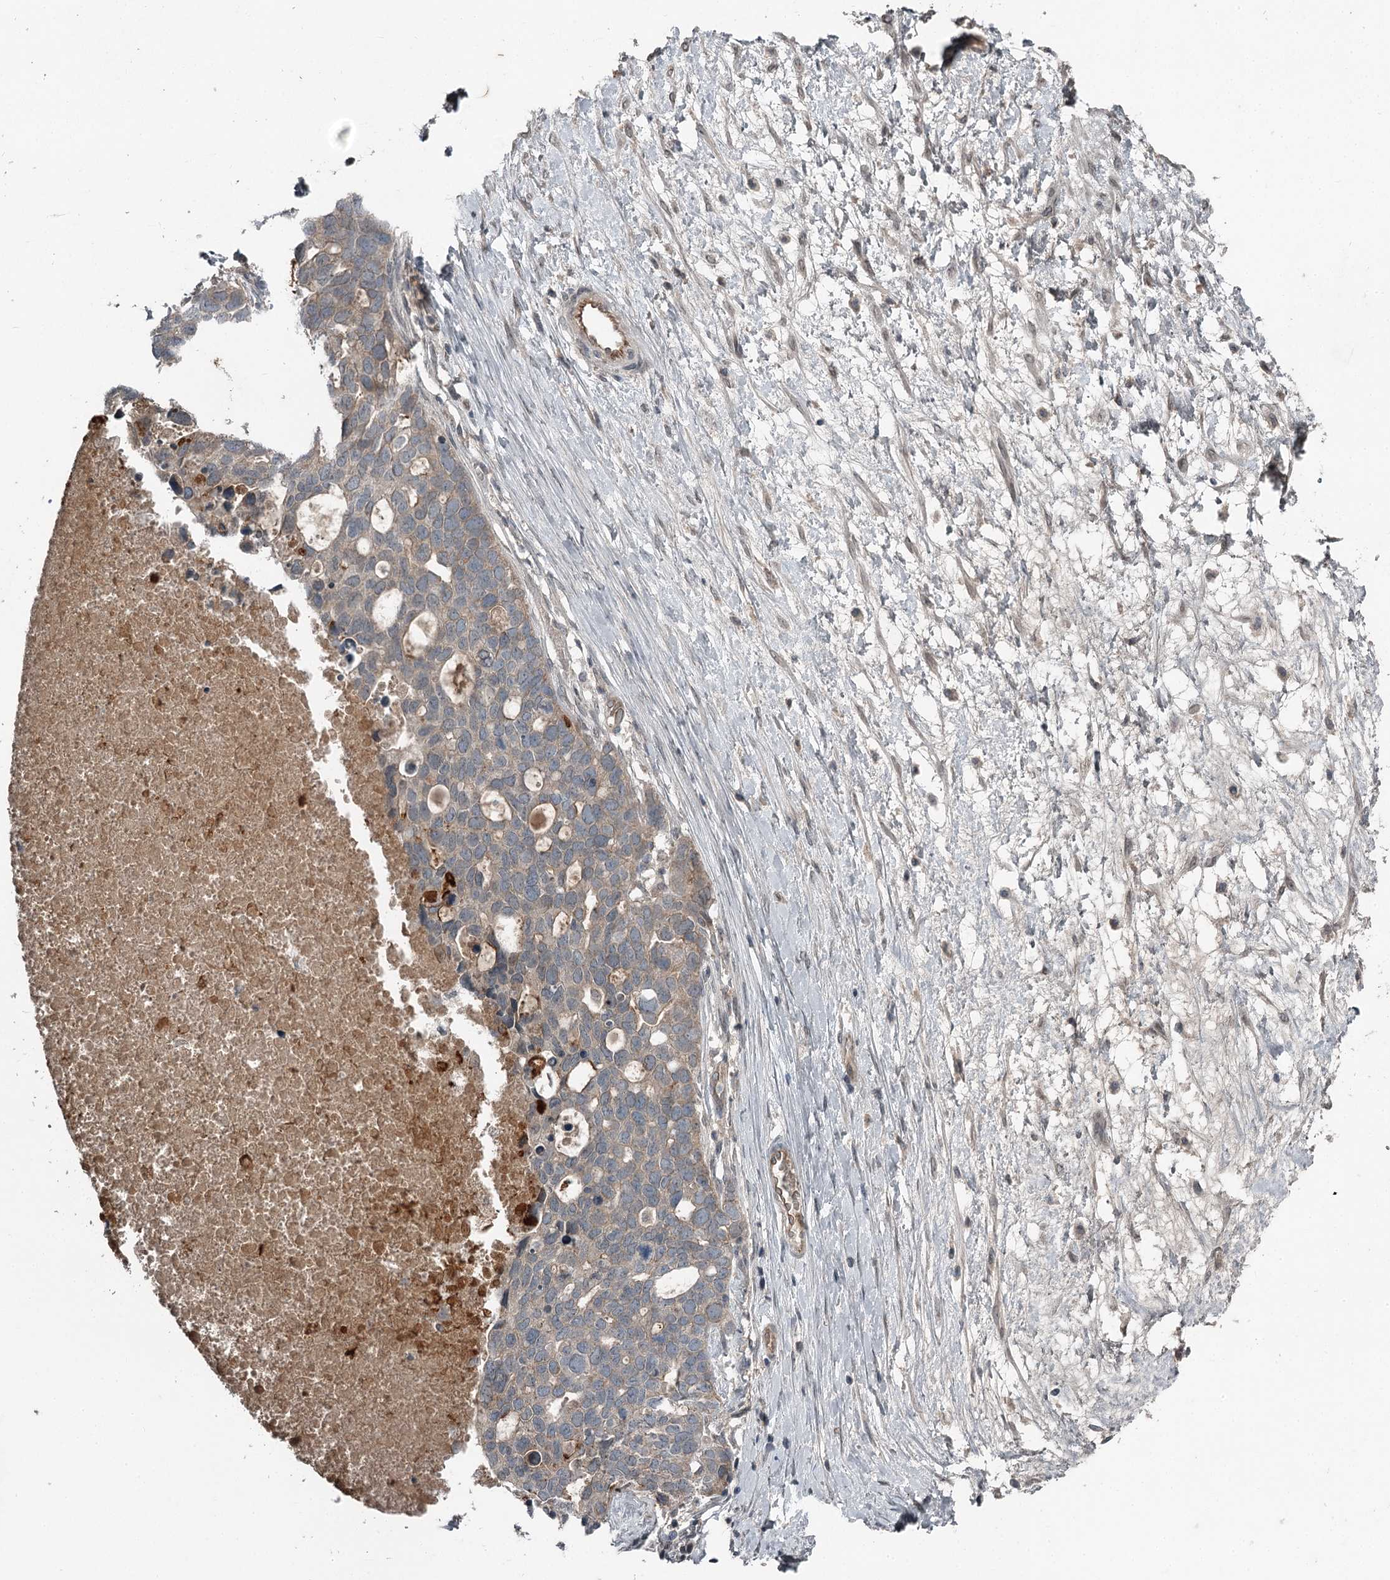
{"staining": {"intensity": "weak", "quantity": "<25%", "location": "cytoplasmic/membranous"}, "tissue": "ovarian cancer", "cell_type": "Tumor cells", "image_type": "cancer", "snomed": [{"axis": "morphology", "description": "Cystadenocarcinoma, serous, NOS"}, {"axis": "topography", "description": "Ovary"}], "caption": "The IHC image has no significant staining in tumor cells of serous cystadenocarcinoma (ovarian) tissue. (DAB immunohistochemistry (IHC), high magnification).", "gene": "SLC39A8", "patient": {"sex": "female", "age": 54}}